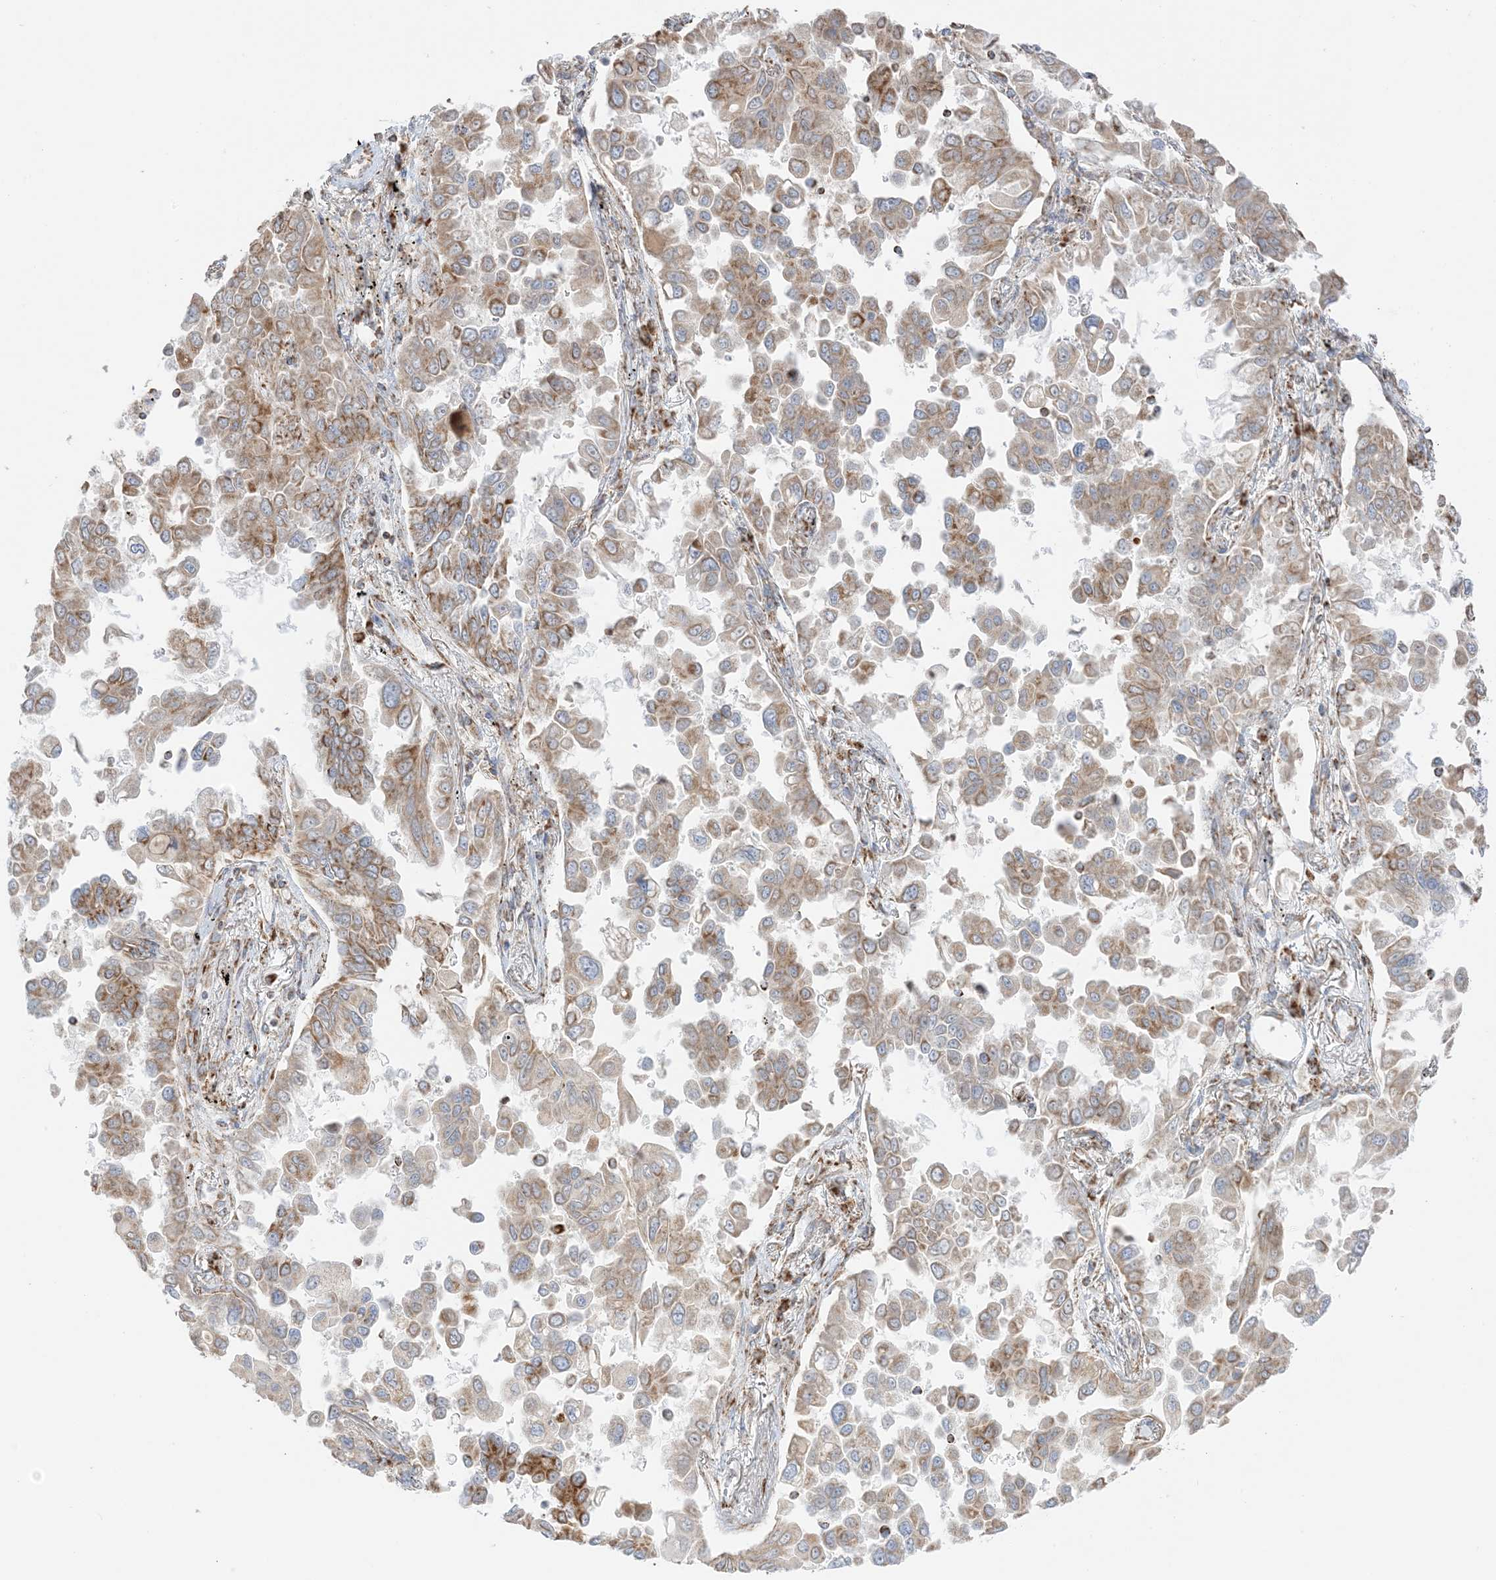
{"staining": {"intensity": "moderate", "quantity": "25%-75%", "location": "cytoplasmic/membranous"}, "tissue": "lung cancer", "cell_type": "Tumor cells", "image_type": "cancer", "snomed": [{"axis": "morphology", "description": "Adenocarcinoma, NOS"}, {"axis": "topography", "description": "Lung"}], "caption": "IHC of lung adenocarcinoma exhibits medium levels of moderate cytoplasmic/membranous positivity in approximately 25%-75% of tumor cells.", "gene": "SLC25A12", "patient": {"sex": "female", "age": 67}}